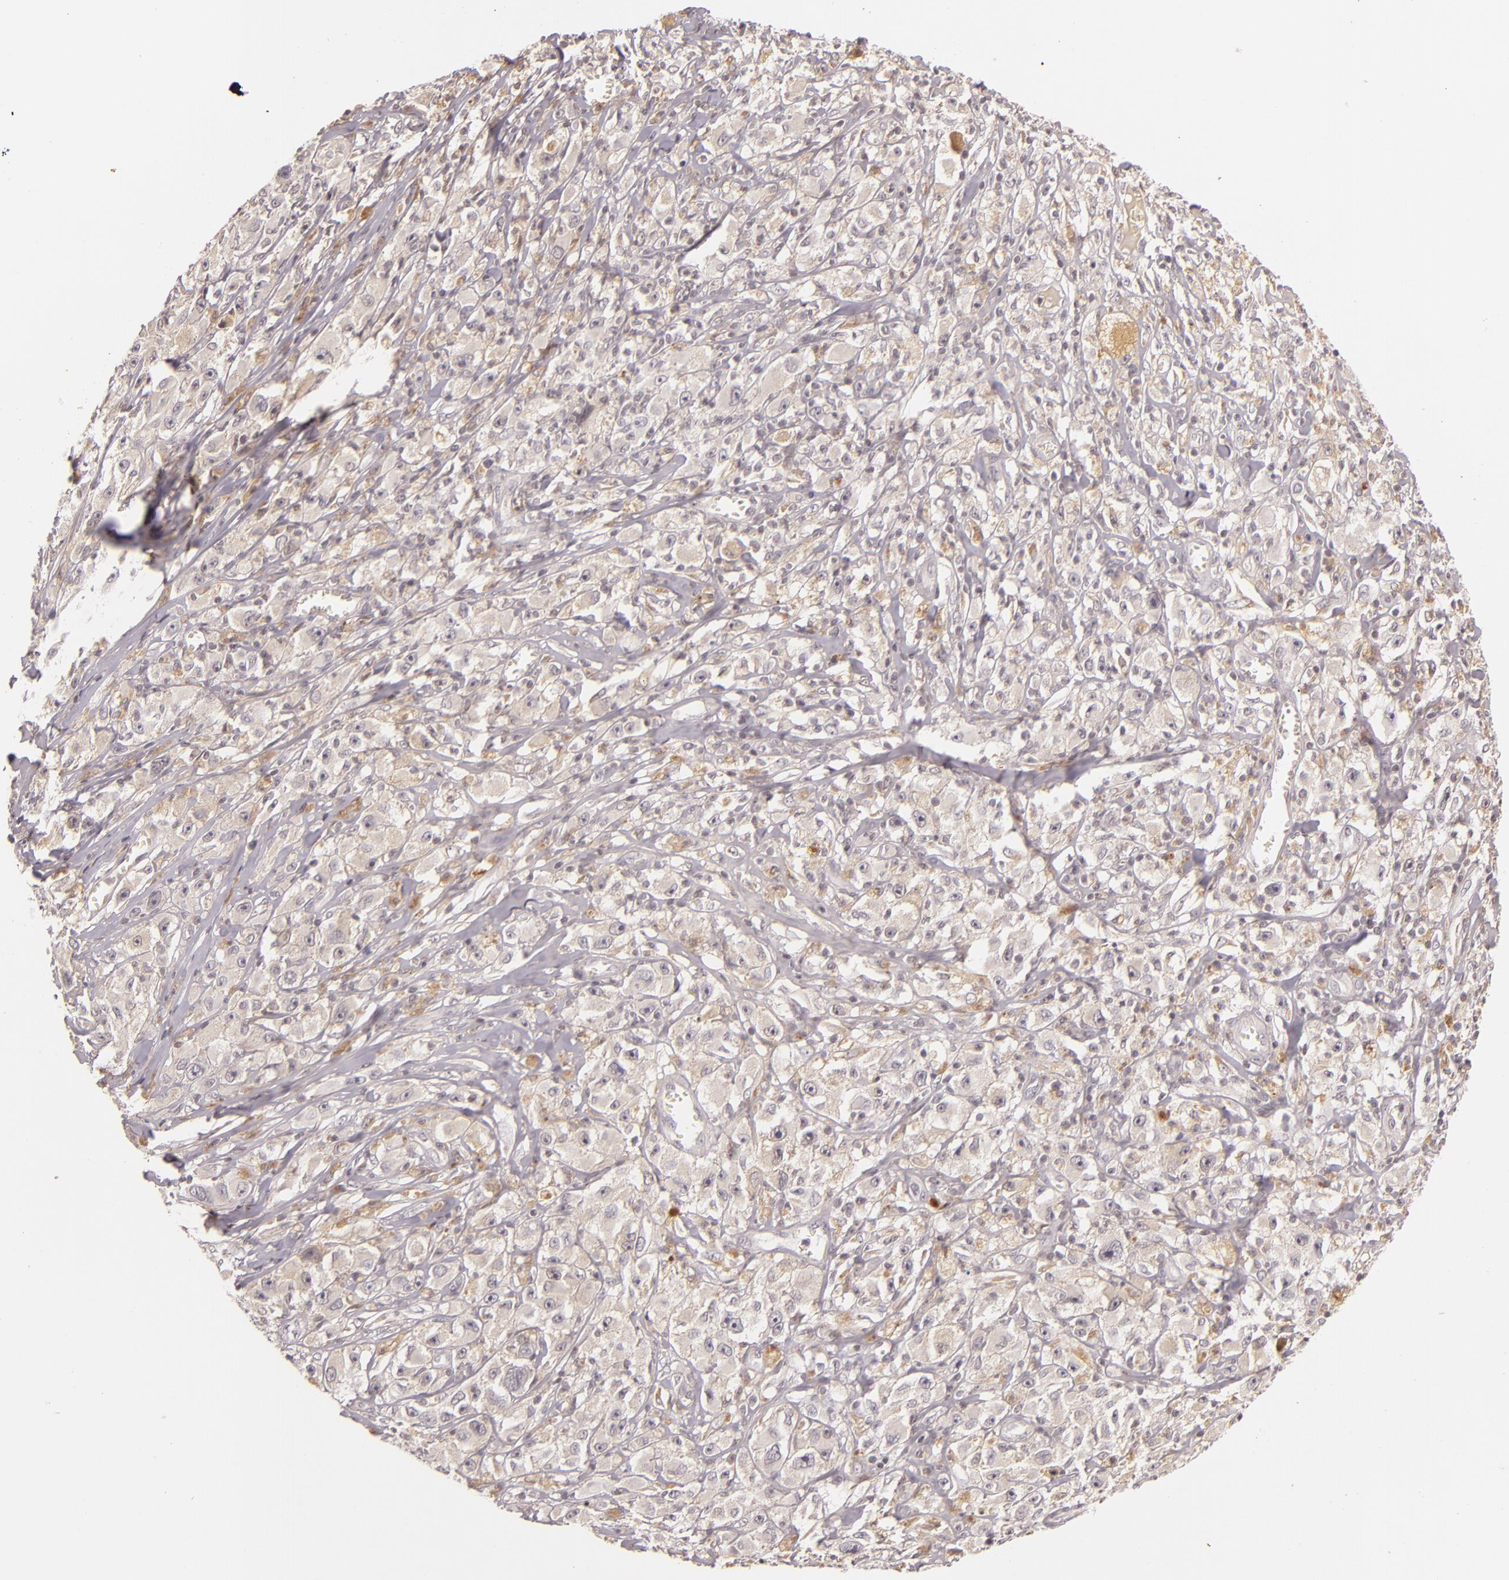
{"staining": {"intensity": "negative", "quantity": "none", "location": "none"}, "tissue": "melanoma", "cell_type": "Tumor cells", "image_type": "cancer", "snomed": [{"axis": "morphology", "description": "Malignant melanoma, NOS"}, {"axis": "topography", "description": "Skin"}], "caption": "Immunohistochemical staining of human malignant melanoma exhibits no significant positivity in tumor cells.", "gene": "CASP8", "patient": {"sex": "male", "age": 56}}